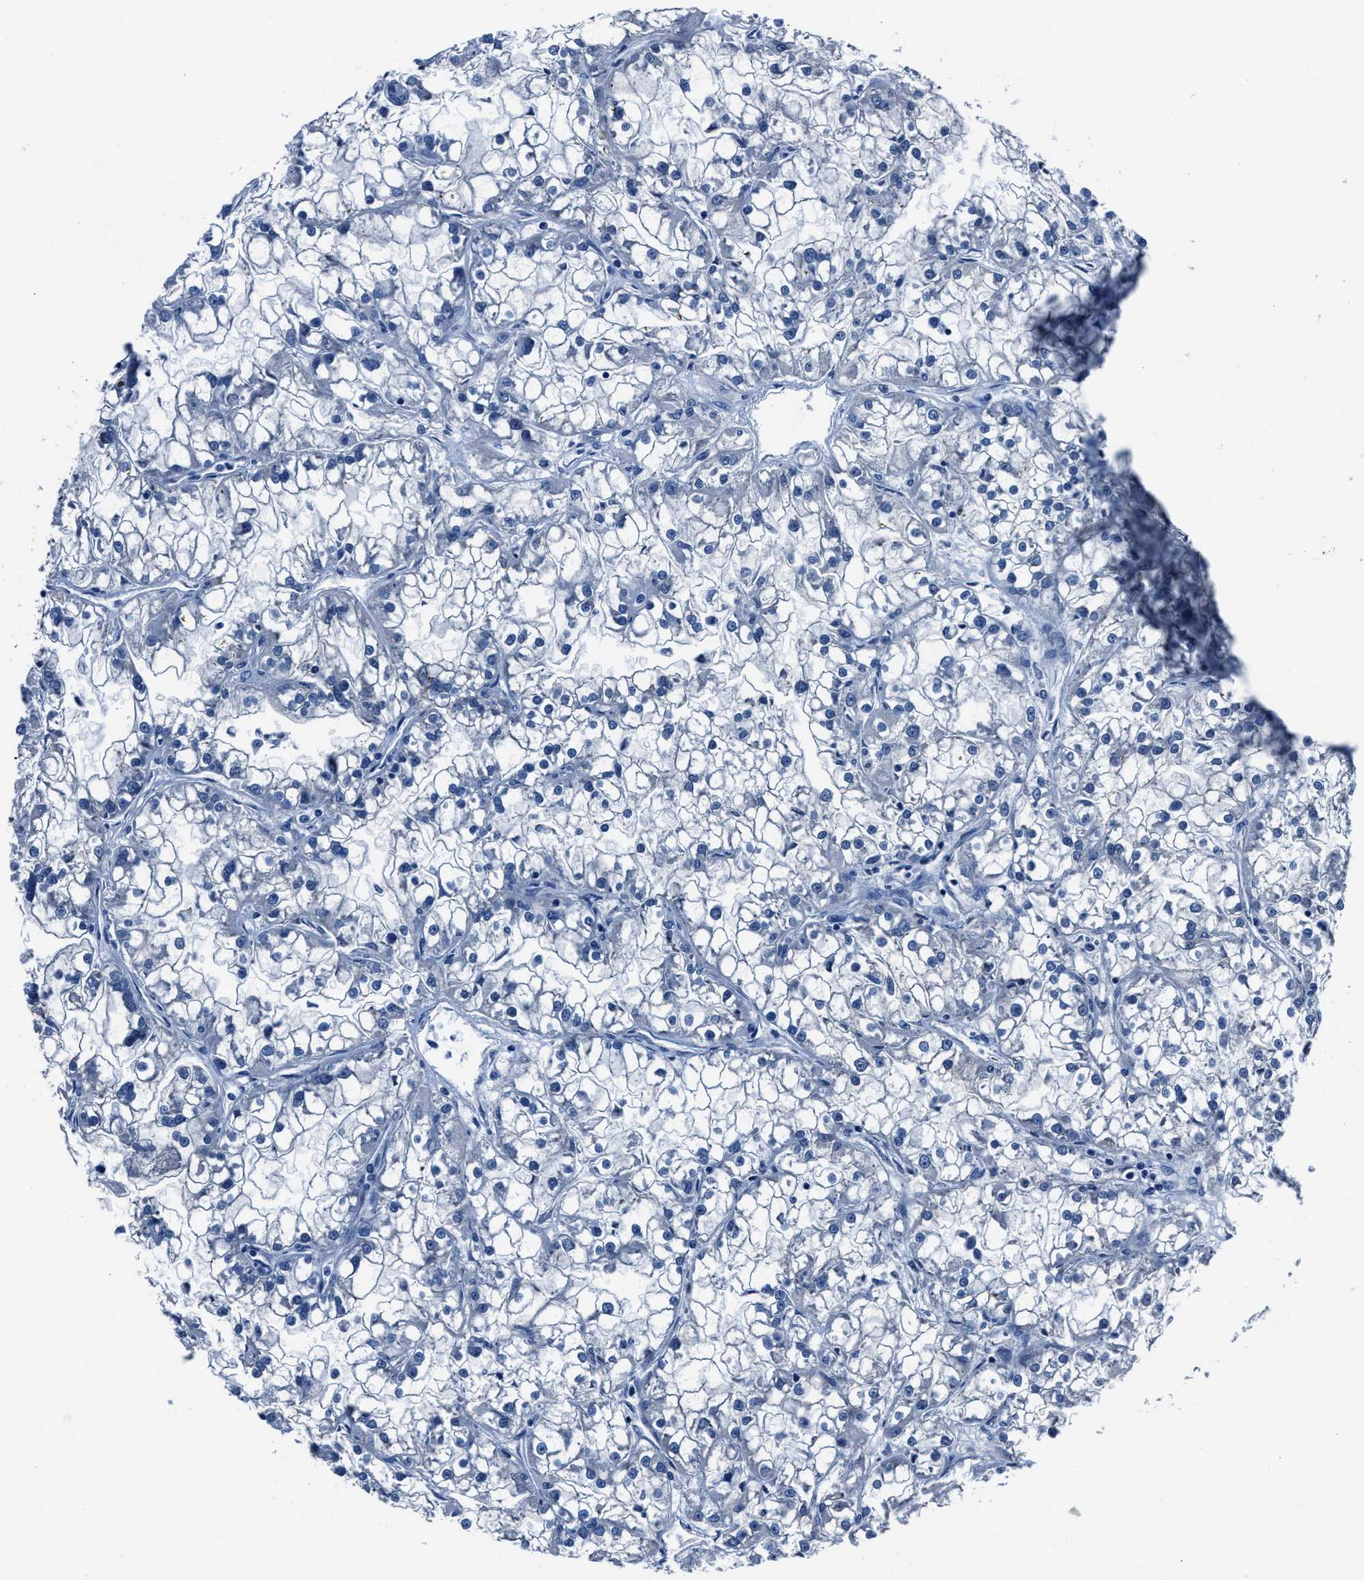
{"staining": {"intensity": "negative", "quantity": "none", "location": "none"}, "tissue": "renal cancer", "cell_type": "Tumor cells", "image_type": "cancer", "snomed": [{"axis": "morphology", "description": "Adenocarcinoma, NOS"}, {"axis": "topography", "description": "Kidney"}], "caption": "Adenocarcinoma (renal) stained for a protein using immunohistochemistry exhibits no staining tumor cells.", "gene": "LMO7", "patient": {"sex": "female", "age": 52}}